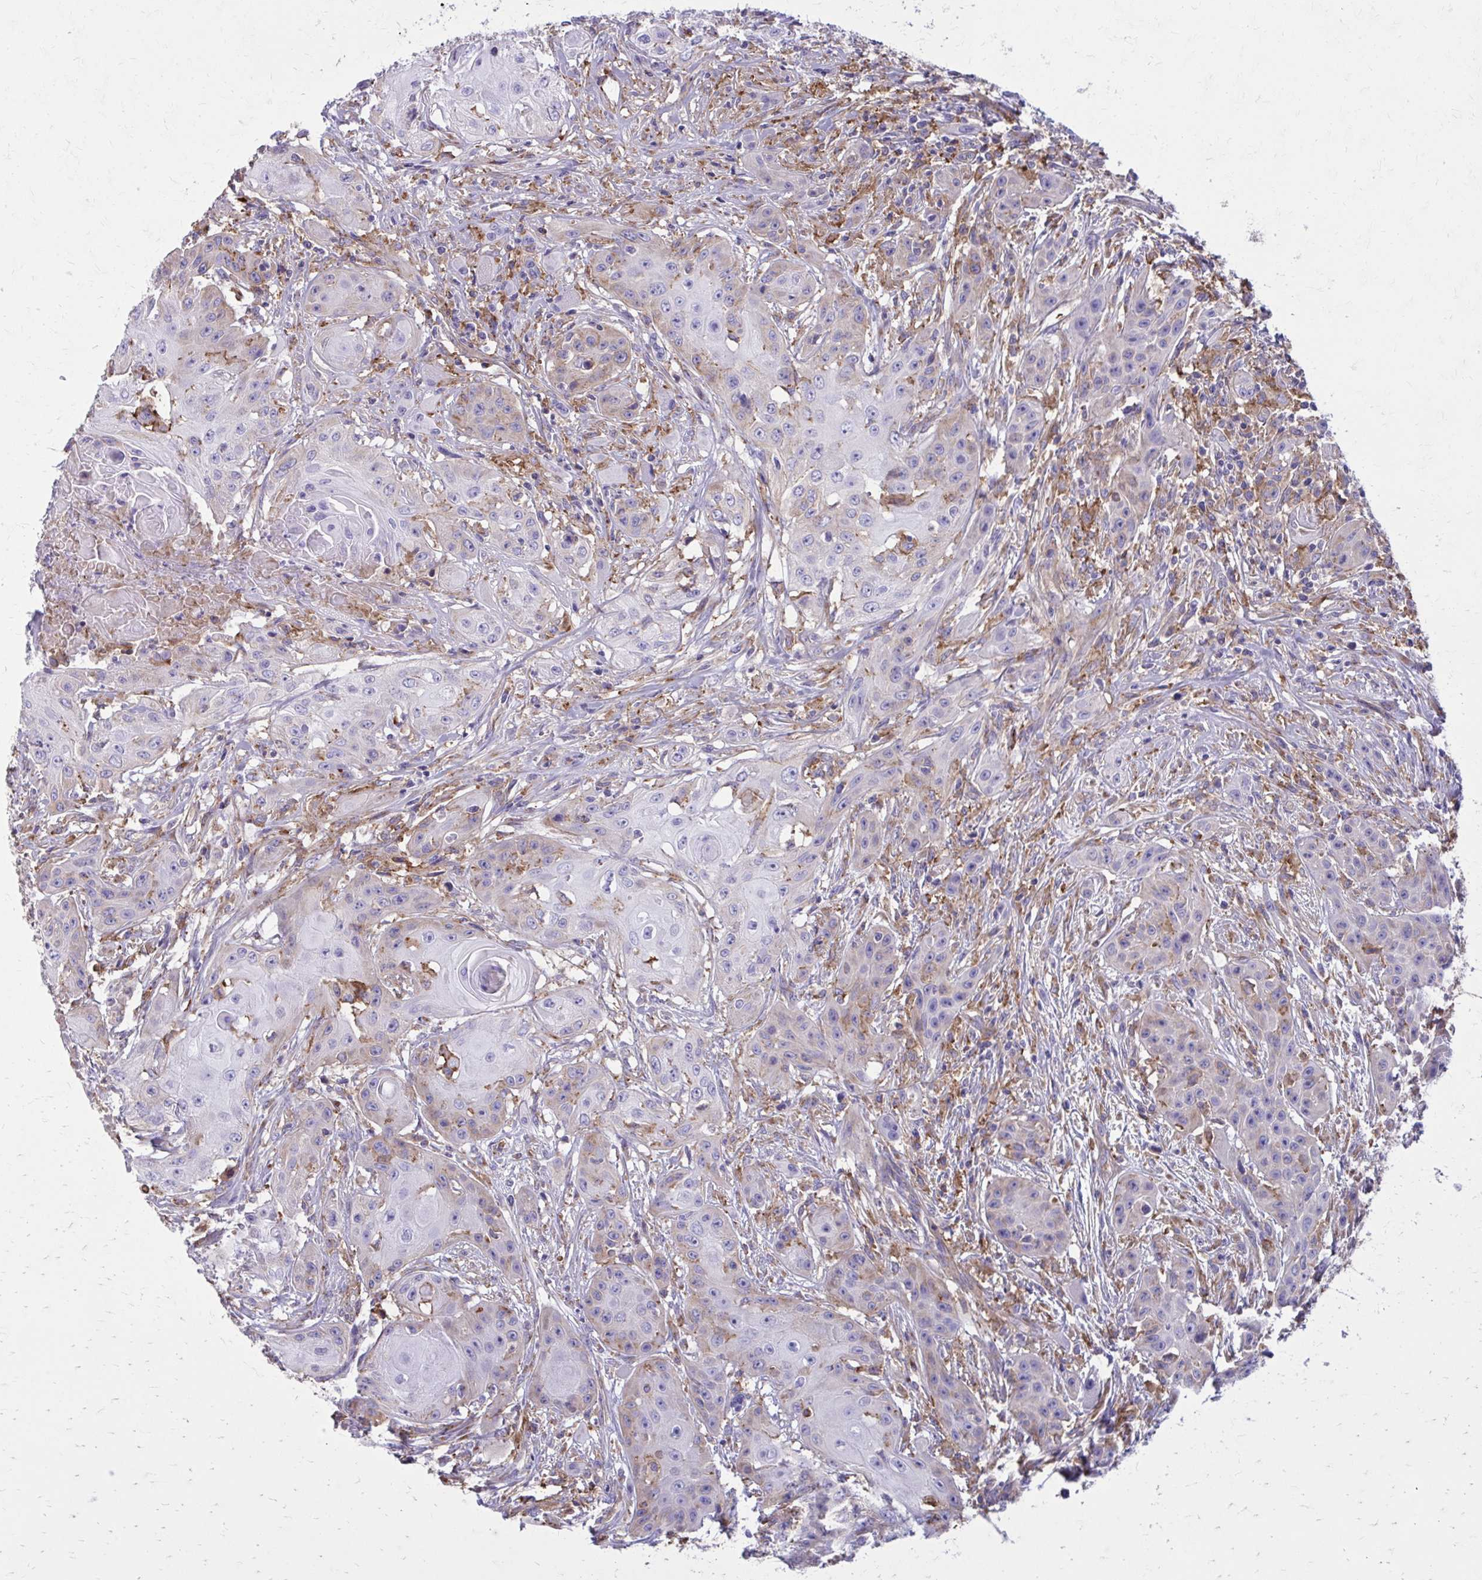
{"staining": {"intensity": "weak", "quantity": "<25%", "location": "cytoplasmic/membranous"}, "tissue": "head and neck cancer", "cell_type": "Tumor cells", "image_type": "cancer", "snomed": [{"axis": "morphology", "description": "Squamous cell carcinoma, NOS"}, {"axis": "topography", "description": "Oral tissue"}, {"axis": "topography", "description": "Head-Neck"}, {"axis": "topography", "description": "Neck, NOS"}], "caption": "Immunohistochemistry histopathology image of neoplastic tissue: human head and neck cancer stained with DAB reveals no significant protein staining in tumor cells. The staining is performed using DAB brown chromogen with nuclei counter-stained in using hematoxylin.", "gene": "CLTA", "patient": {"sex": "female", "age": 55}}